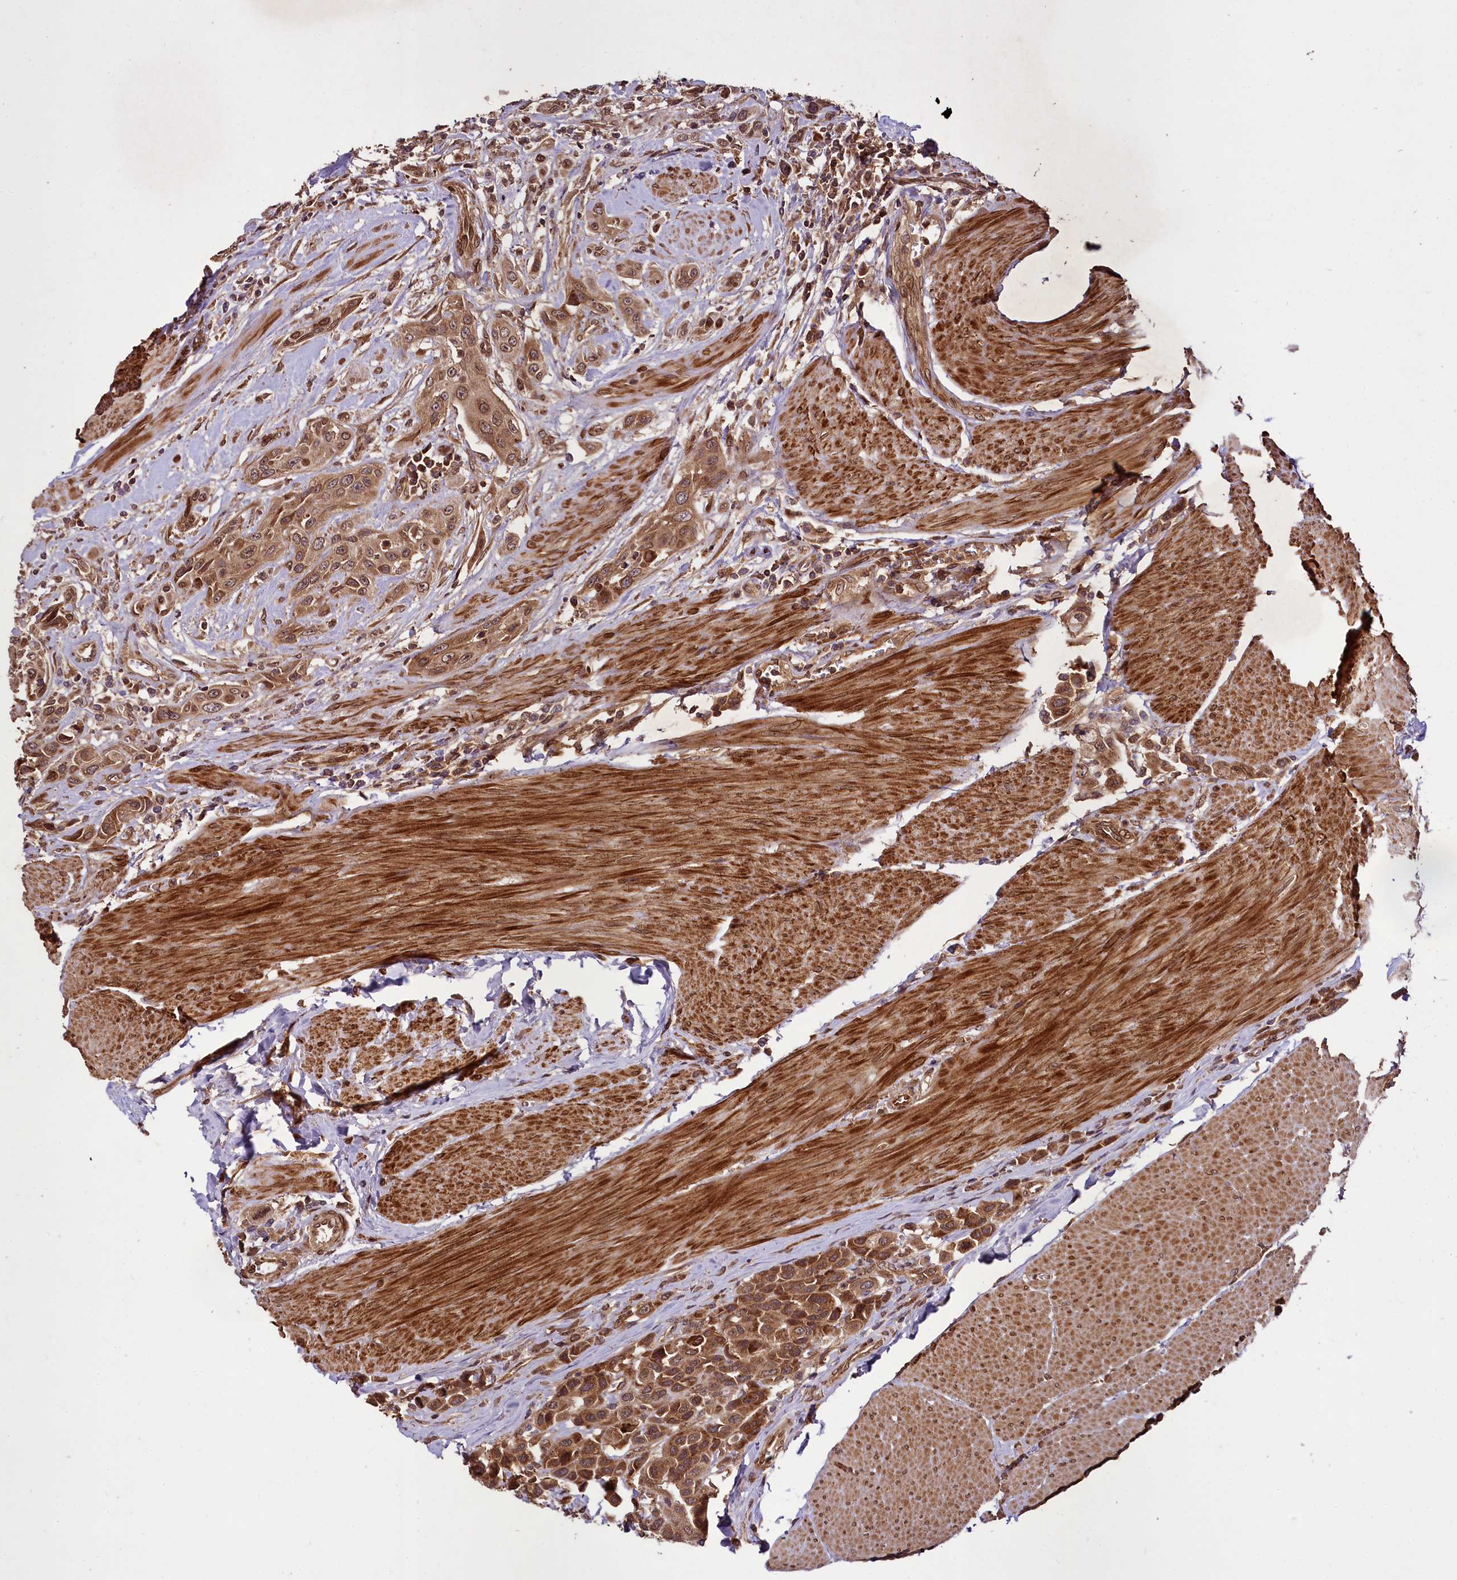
{"staining": {"intensity": "moderate", "quantity": ">75%", "location": "cytoplasmic/membranous,nuclear"}, "tissue": "urothelial cancer", "cell_type": "Tumor cells", "image_type": "cancer", "snomed": [{"axis": "morphology", "description": "Urothelial carcinoma, High grade"}, {"axis": "topography", "description": "Urinary bladder"}], "caption": "High-magnification brightfield microscopy of urothelial cancer stained with DAB (3,3'-diaminobenzidine) (brown) and counterstained with hematoxylin (blue). tumor cells exhibit moderate cytoplasmic/membranous and nuclear positivity is identified in about>75% of cells.", "gene": "DCP1B", "patient": {"sex": "male", "age": 50}}